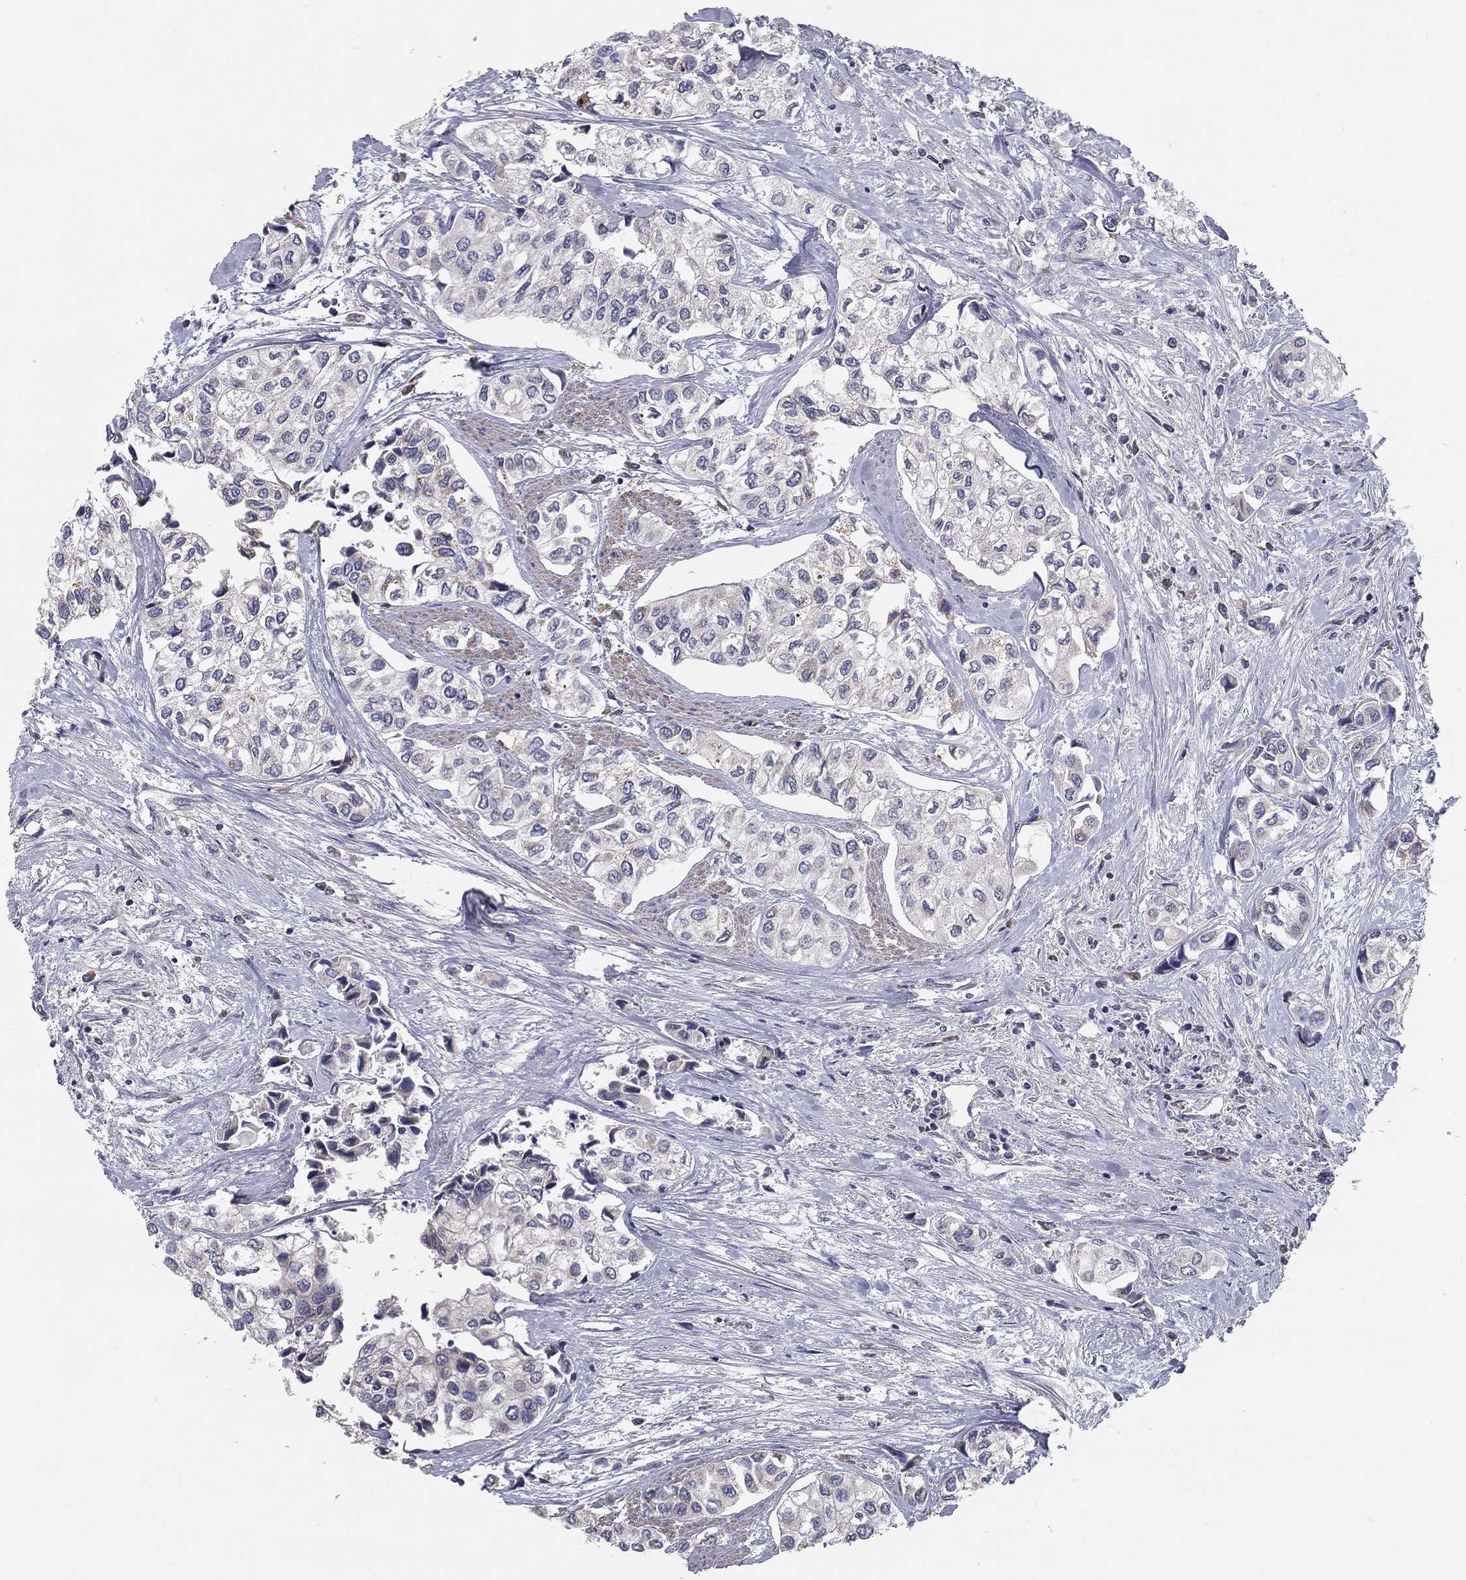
{"staining": {"intensity": "negative", "quantity": "none", "location": "none"}, "tissue": "urothelial cancer", "cell_type": "Tumor cells", "image_type": "cancer", "snomed": [{"axis": "morphology", "description": "Urothelial carcinoma, High grade"}, {"axis": "topography", "description": "Urinary bladder"}], "caption": "IHC histopathology image of neoplastic tissue: urothelial cancer stained with DAB reveals no significant protein positivity in tumor cells.", "gene": "PCSK1", "patient": {"sex": "male", "age": 73}}